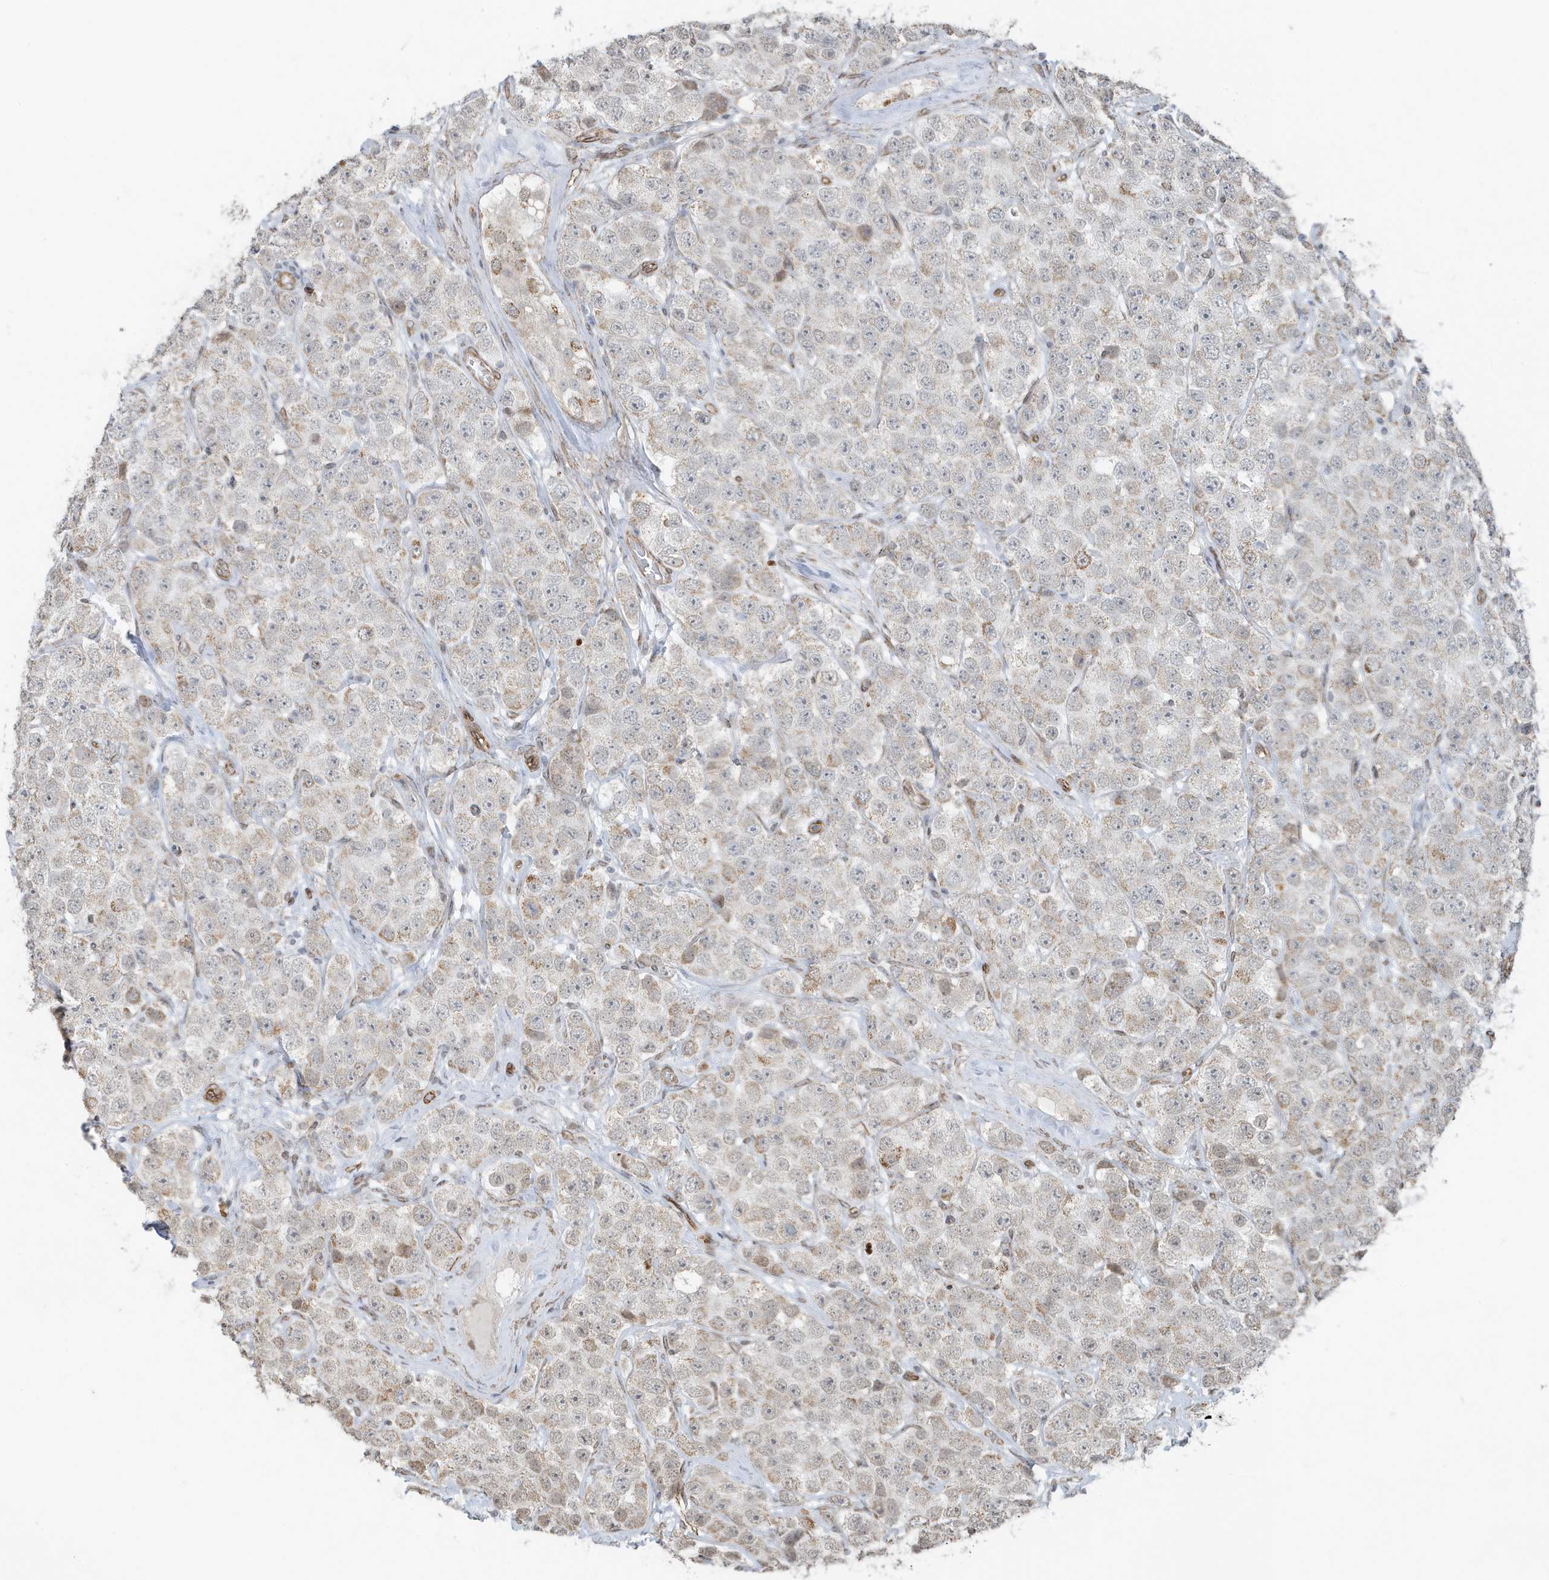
{"staining": {"intensity": "weak", "quantity": "25%-75%", "location": "cytoplasmic/membranous"}, "tissue": "testis cancer", "cell_type": "Tumor cells", "image_type": "cancer", "snomed": [{"axis": "morphology", "description": "Seminoma, NOS"}, {"axis": "topography", "description": "Testis"}], "caption": "Weak cytoplasmic/membranous expression is present in about 25%-75% of tumor cells in testis seminoma.", "gene": "CHCHD4", "patient": {"sex": "male", "age": 28}}